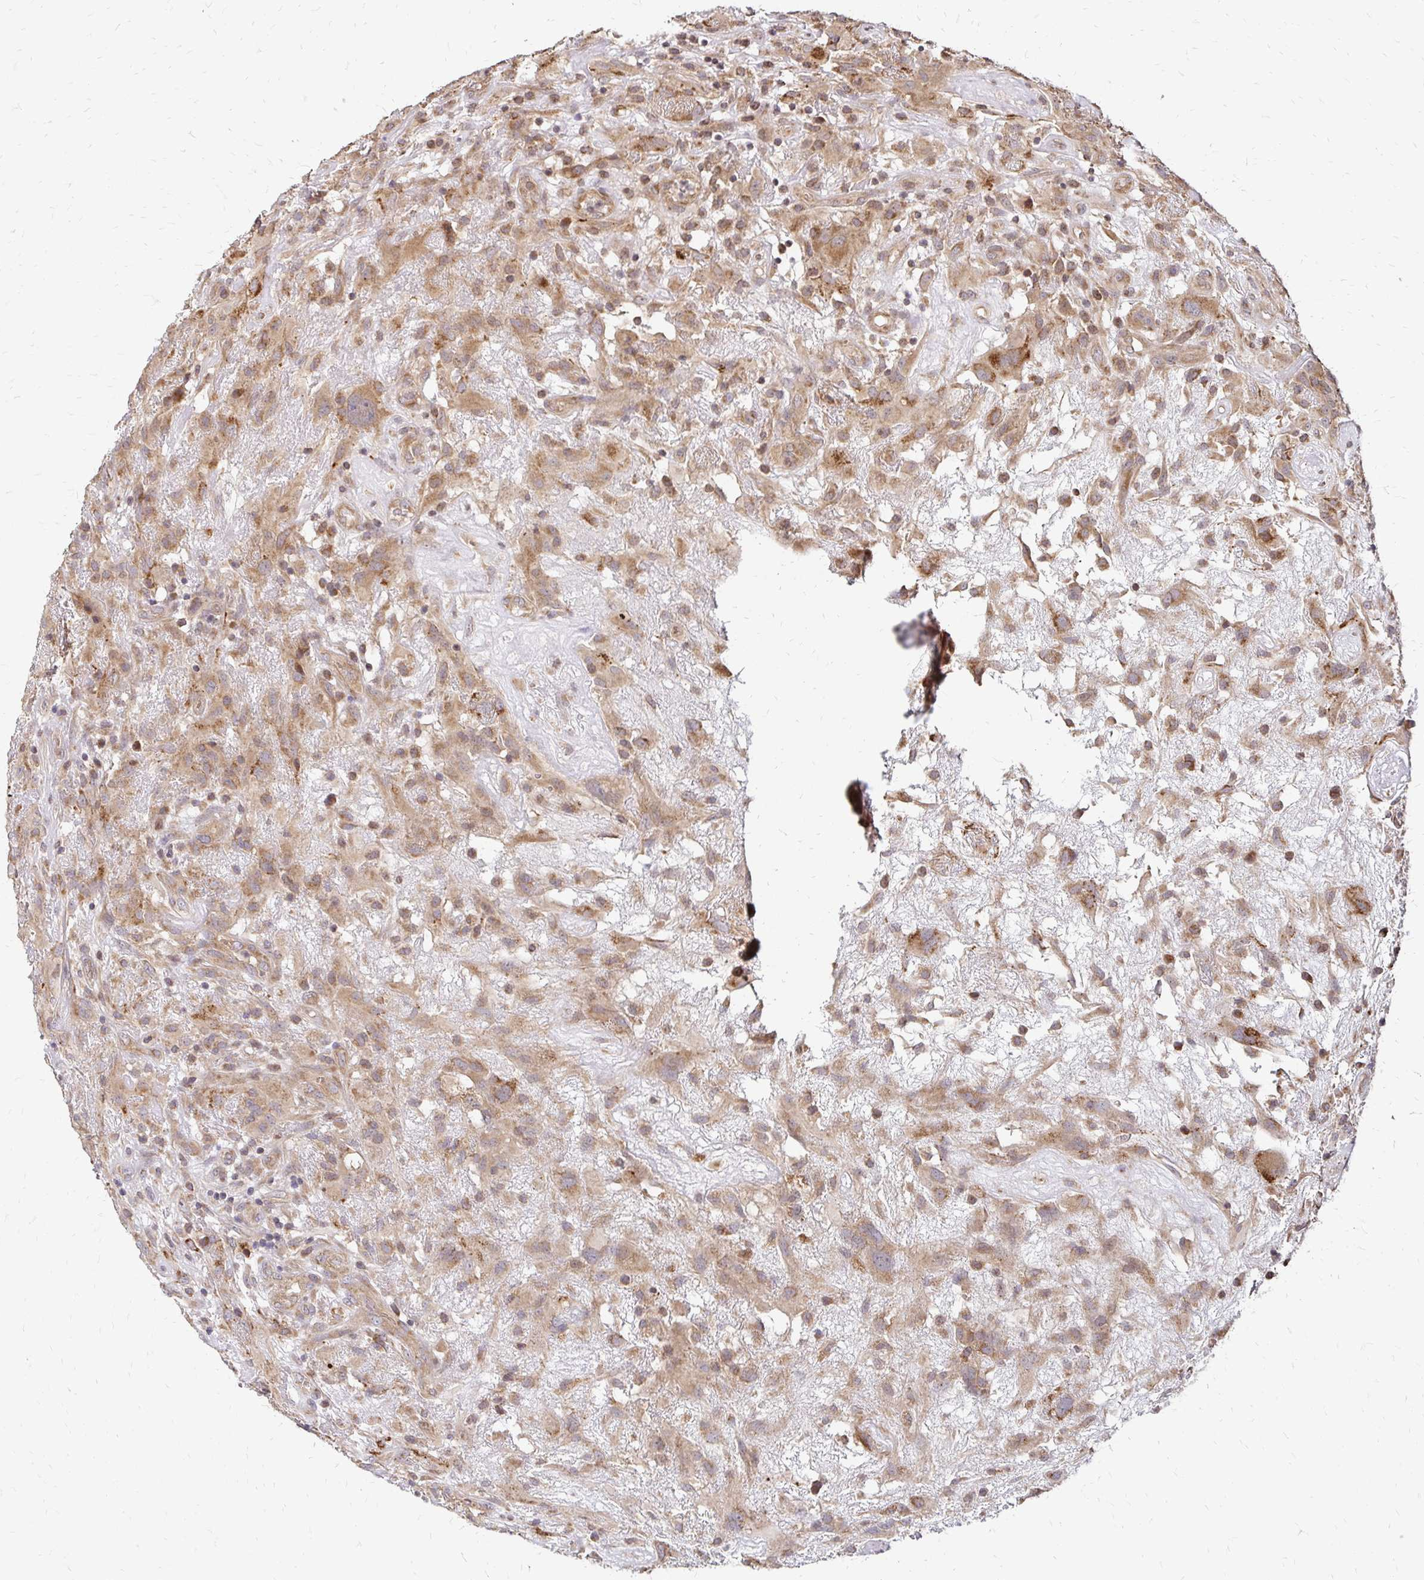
{"staining": {"intensity": "moderate", "quantity": "25%-75%", "location": "cytoplasmic/membranous"}, "tissue": "glioma", "cell_type": "Tumor cells", "image_type": "cancer", "snomed": [{"axis": "morphology", "description": "Glioma, malignant, High grade"}, {"axis": "topography", "description": "Brain"}], "caption": "Glioma stained for a protein shows moderate cytoplasmic/membranous positivity in tumor cells. (Stains: DAB (3,3'-diaminobenzidine) in brown, nuclei in blue, Microscopy: brightfield microscopy at high magnification).", "gene": "ZW10", "patient": {"sex": "male", "age": 46}}